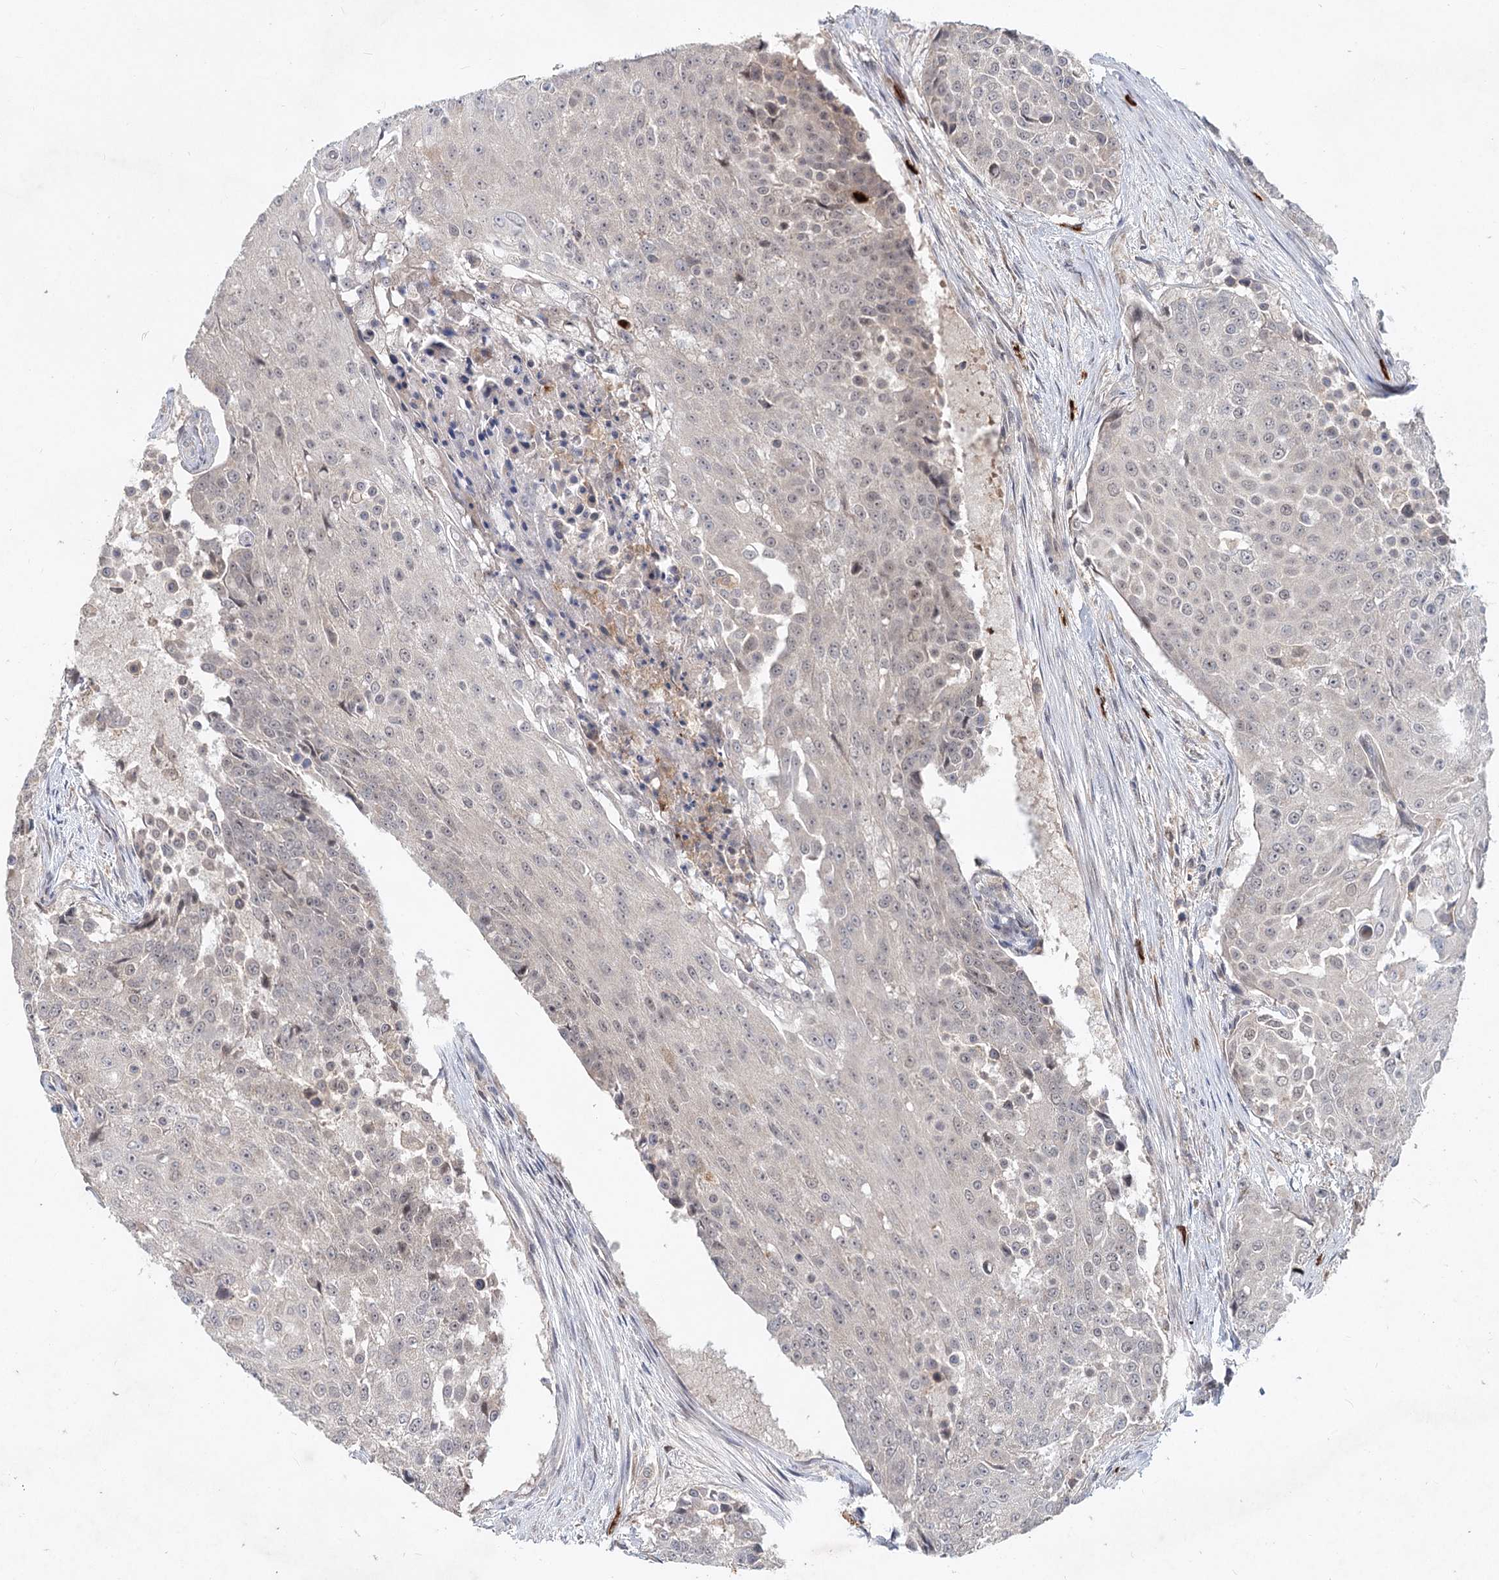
{"staining": {"intensity": "weak", "quantity": "<25%", "location": "nuclear"}, "tissue": "urothelial cancer", "cell_type": "Tumor cells", "image_type": "cancer", "snomed": [{"axis": "morphology", "description": "Urothelial carcinoma, High grade"}, {"axis": "topography", "description": "Urinary bladder"}], "caption": "A micrograph of urothelial cancer stained for a protein reveals no brown staining in tumor cells.", "gene": "AP3B1", "patient": {"sex": "female", "age": 63}}